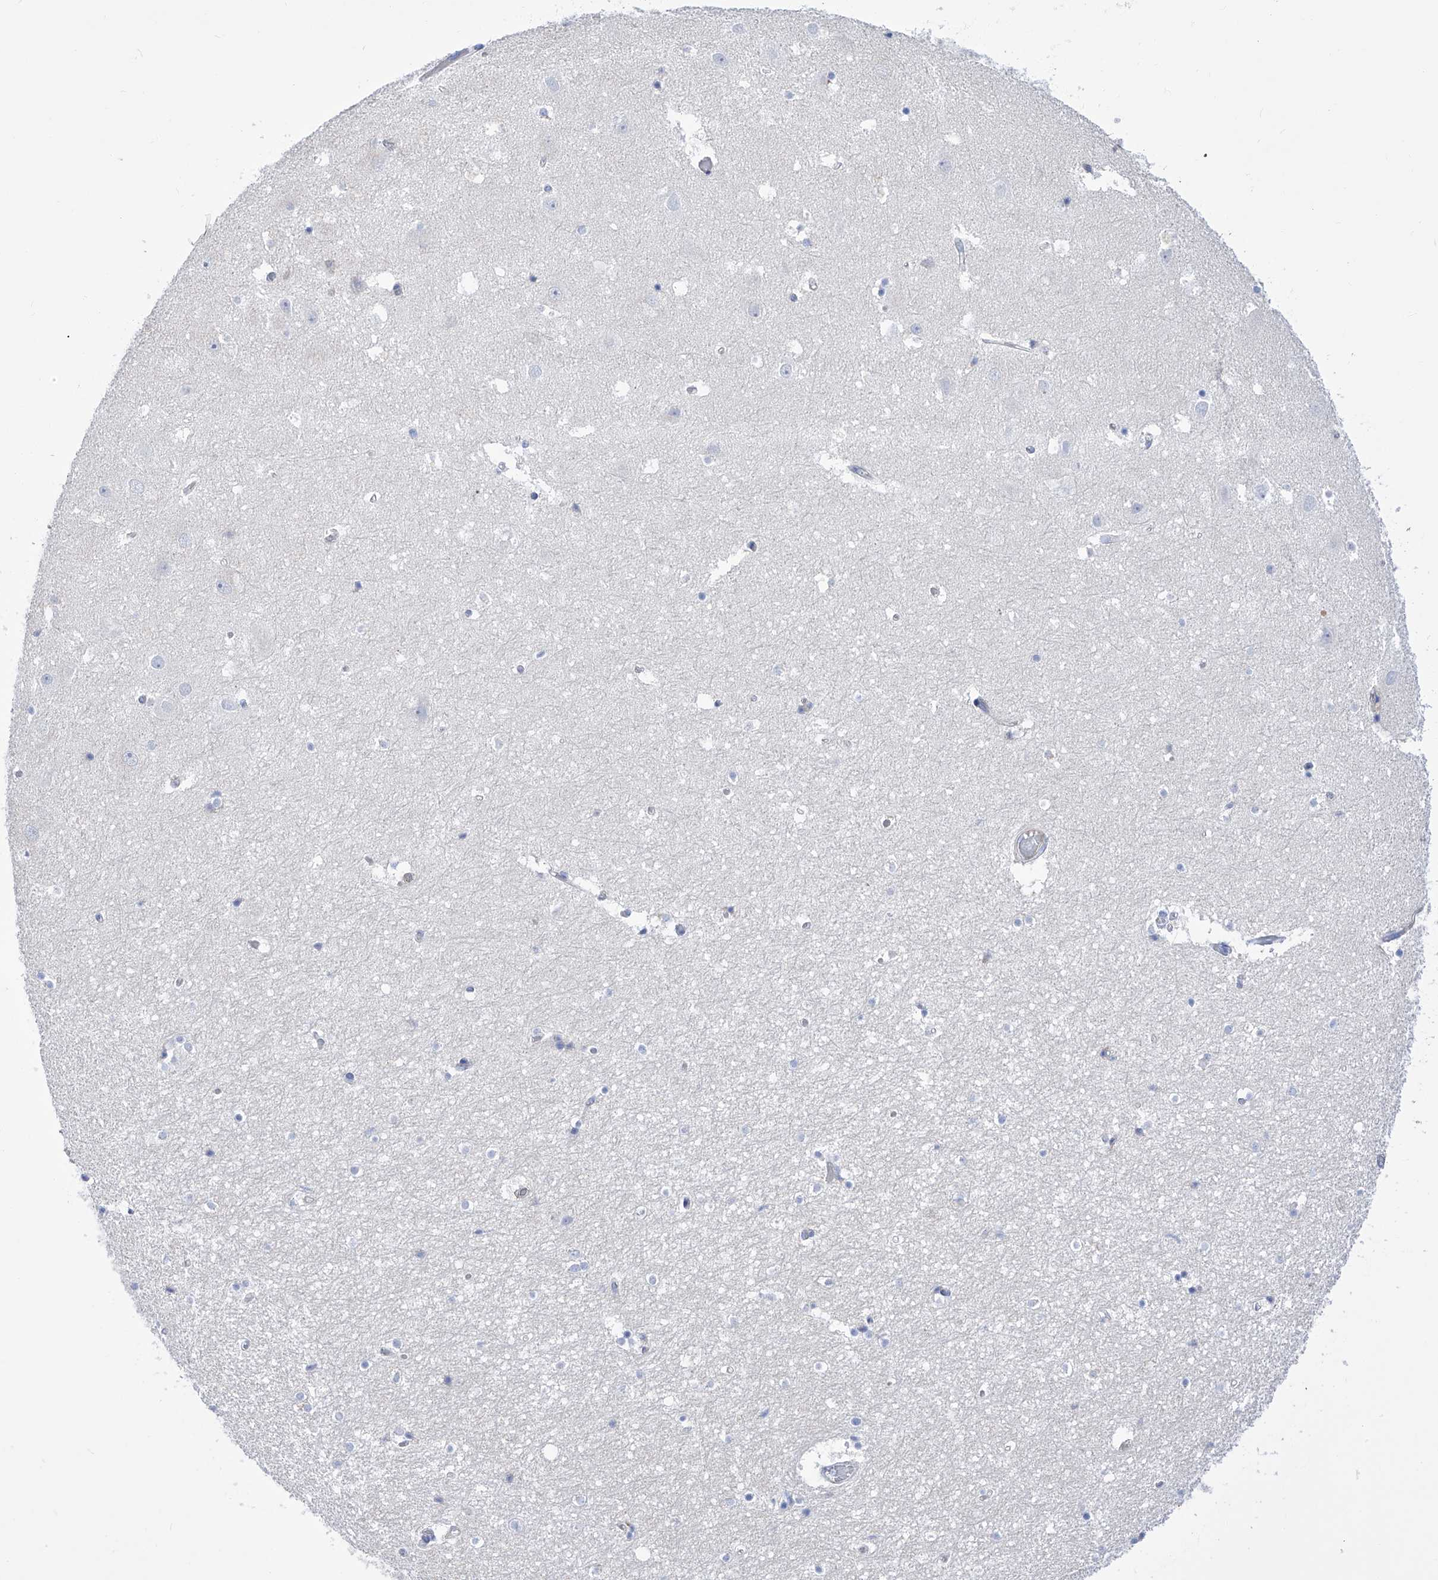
{"staining": {"intensity": "negative", "quantity": "none", "location": "none"}, "tissue": "hippocampus", "cell_type": "Glial cells", "image_type": "normal", "snomed": [{"axis": "morphology", "description": "Normal tissue, NOS"}, {"axis": "topography", "description": "Hippocampus"}], "caption": "DAB immunohistochemical staining of unremarkable human hippocampus displays no significant positivity in glial cells.", "gene": "FLG", "patient": {"sex": "female", "age": 52}}